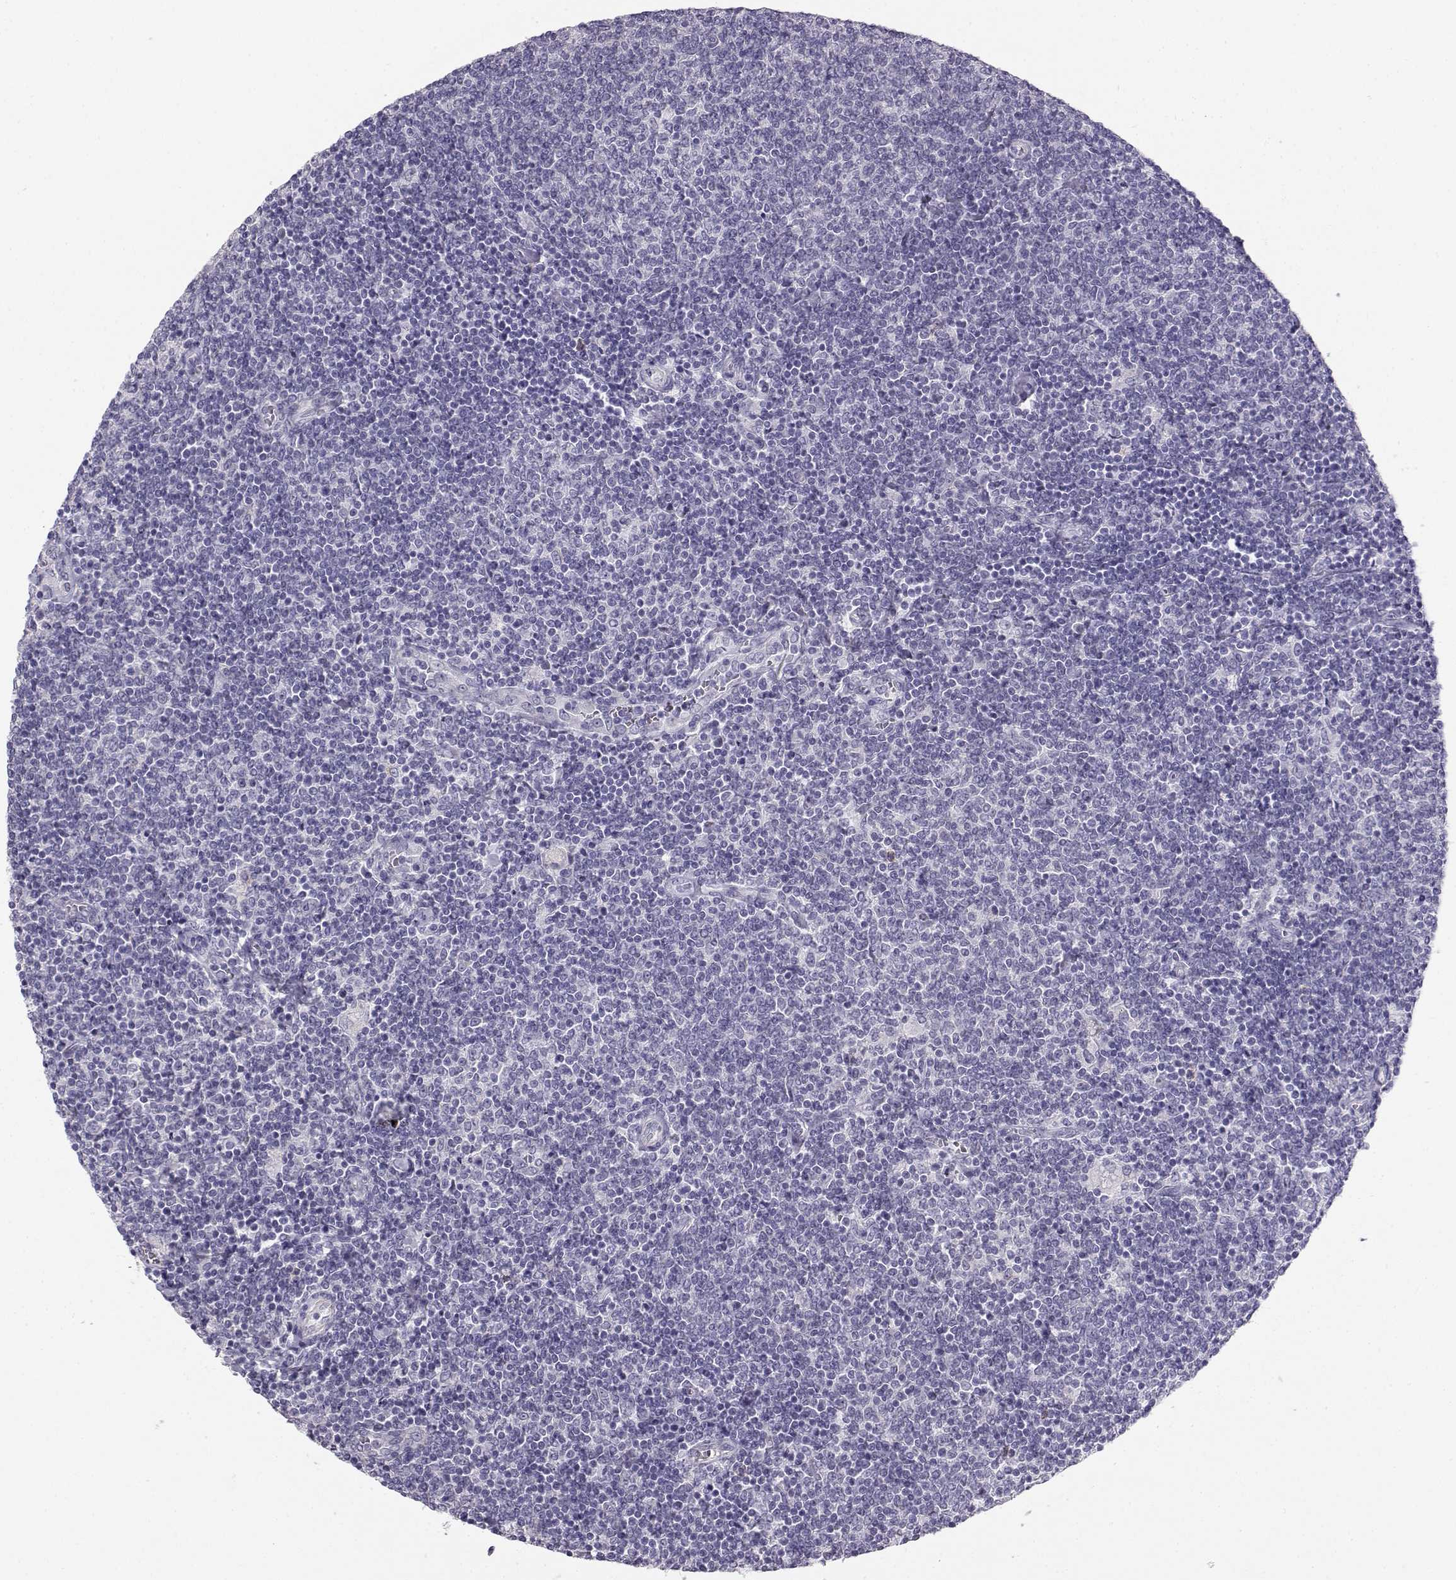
{"staining": {"intensity": "negative", "quantity": "none", "location": "none"}, "tissue": "lymphoma", "cell_type": "Tumor cells", "image_type": "cancer", "snomed": [{"axis": "morphology", "description": "Malignant lymphoma, non-Hodgkin's type, Low grade"}, {"axis": "topography", "description": "Lymph node"}], "caption": "Tumor cells are negative for brown protein staining in lymphoma. (DAB (3,3'-diaminobenzidine) immunohistochemistry visualized using brightfield microscopy, high magnification).", "gene": "NUTM1", "patient": {"sex": "male", "age": 52}}